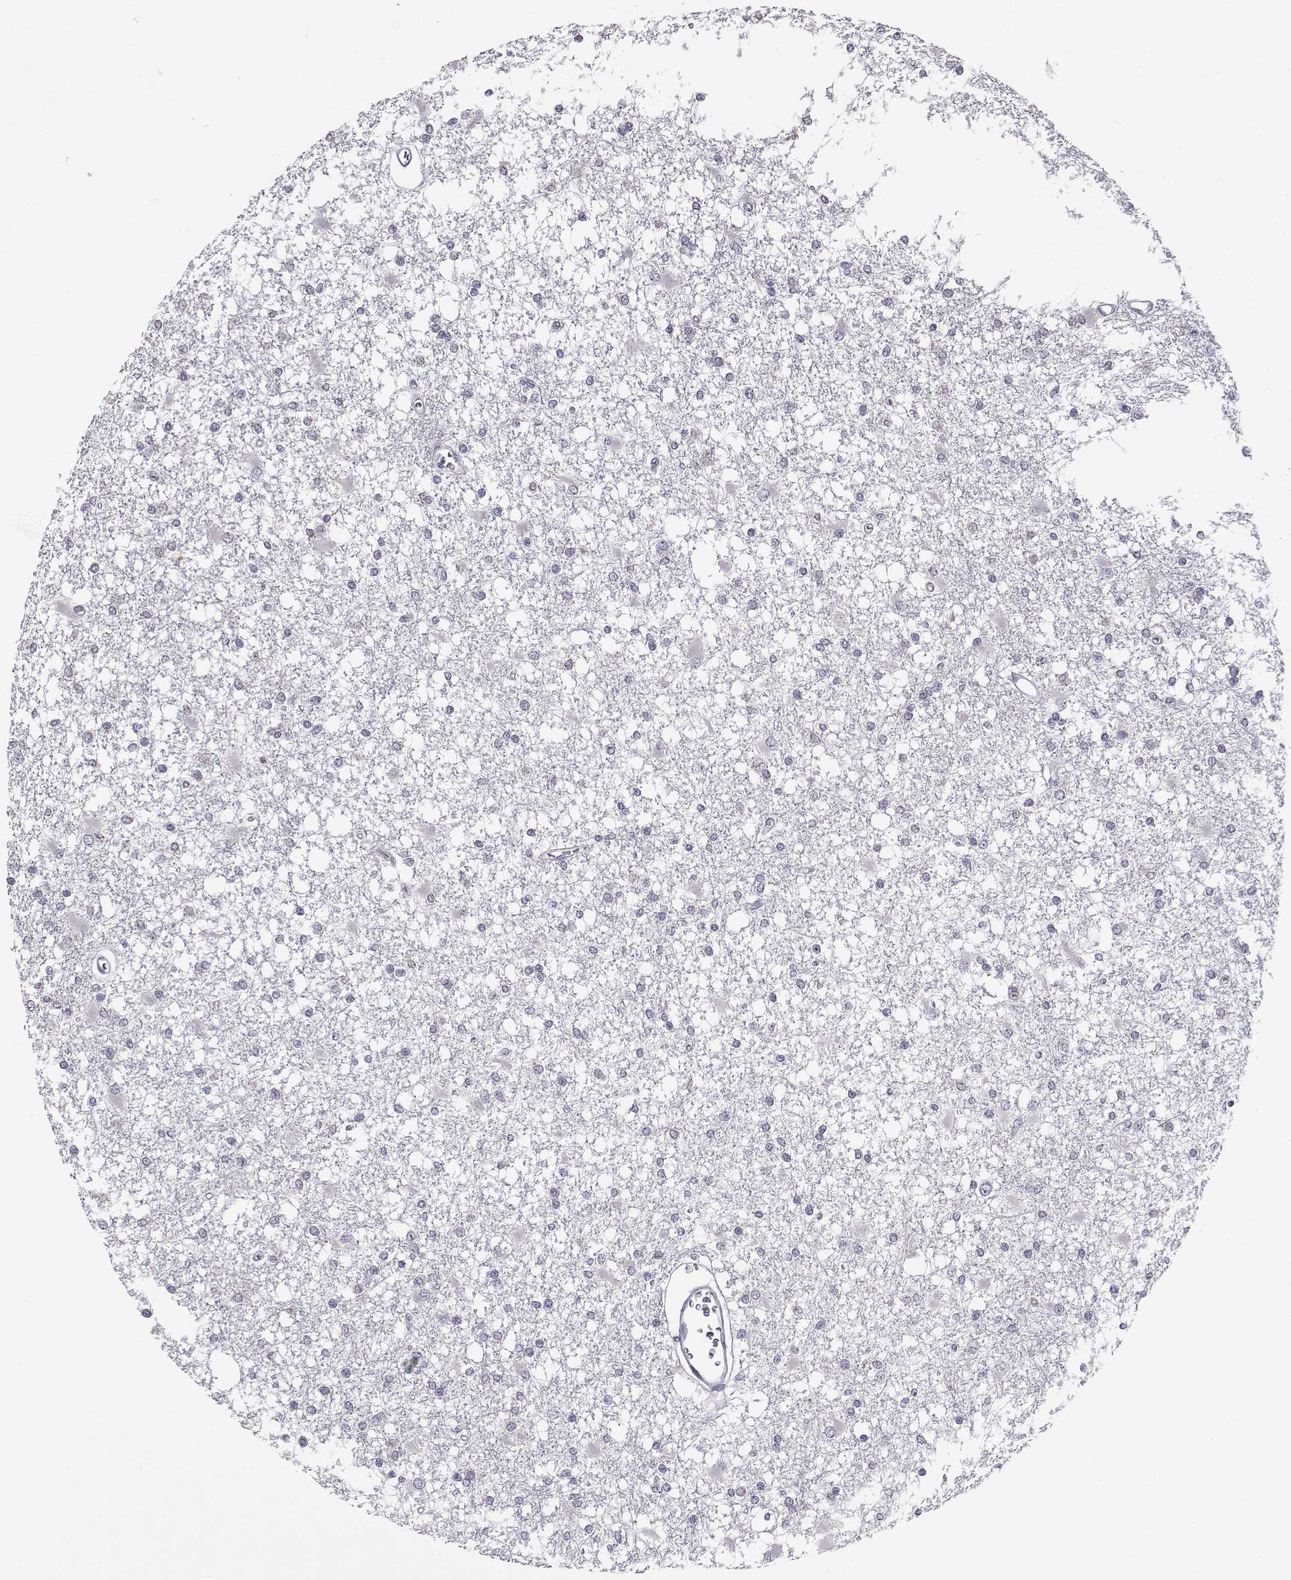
{"staining": {"intensity": "negative", "quantity": "none", "location": "none"}, "tissue": "glioma", "cell_type": "Tumor cells", "image_type": "cancer", "snomed": [{"axis": "morphology", "description": "Glioma, malignant, High grade"}, {"axis": "topography", "description": "Cerebral cortex"}], "caption": "The photomicrograph reveals no staining of tumor cells in malignant glioma (high-grade). (Brightfield microscopy of DAB immunohistochemistry (IHC) at high magnification).", "gene": "SLC6A3", "patient": {"sex": "male", "age": 79}}